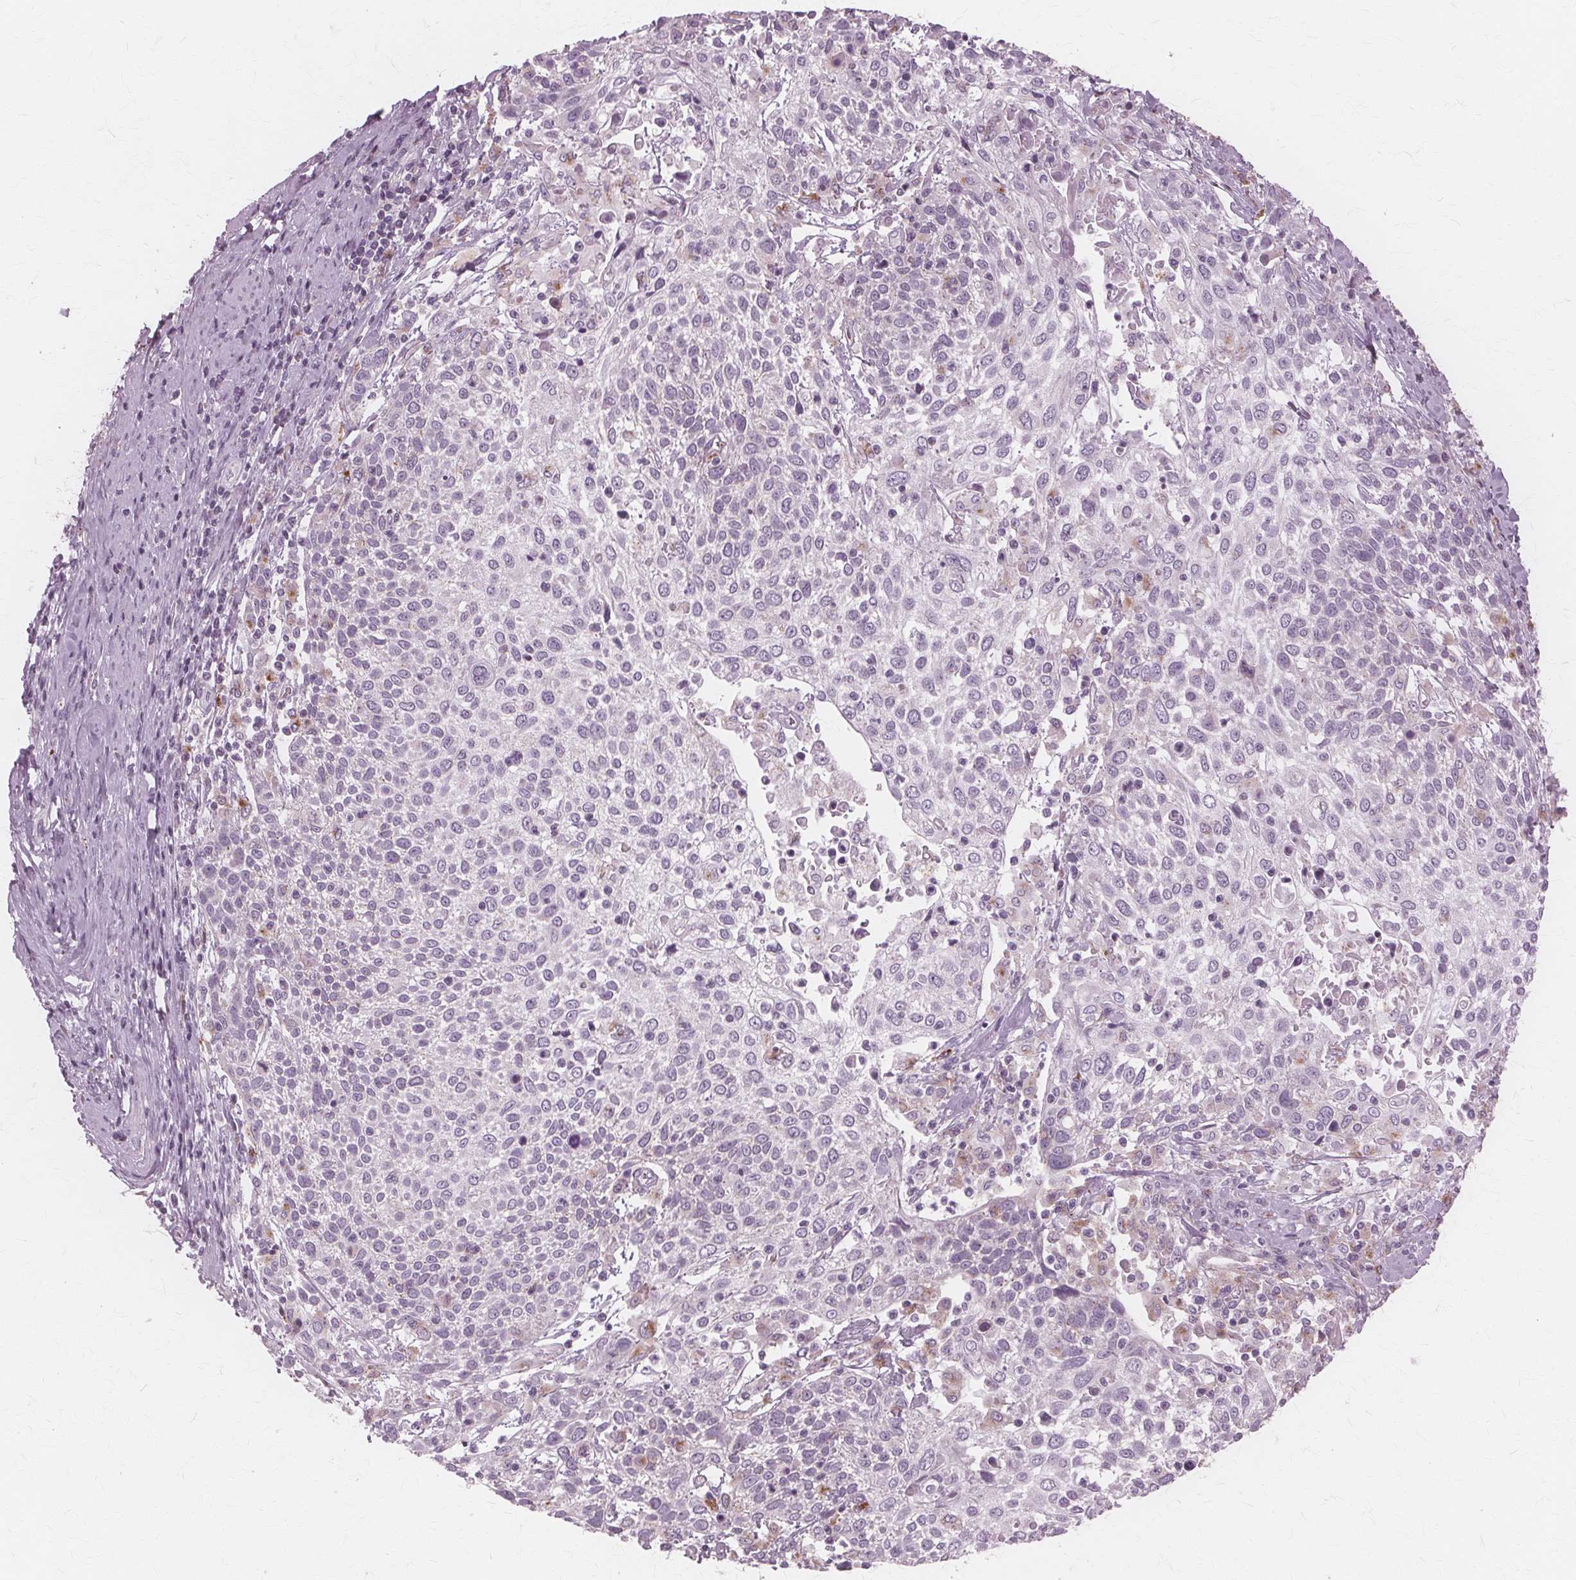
{"staining": {"intensity": "weak", "quantity": "<25%", "location": "cytoplasmic/membranous"}, "tissue": "cervical cancer", "cell_type": "Tumor cells", "image_type": "cancer", "snomed": [{"axis": "morphology", "description": "Squamous cell carcinoma, NOS"}, {"axis": "topography", "description": "Cervix"}], "caption": "A high-resolution histopathology image shows IHC staining of squamous cell carcinoma (cervical), which displays no significant staining in tumor cells.", "gene": "DNASE2", "patient": {"sex": "female", "age": 61}}